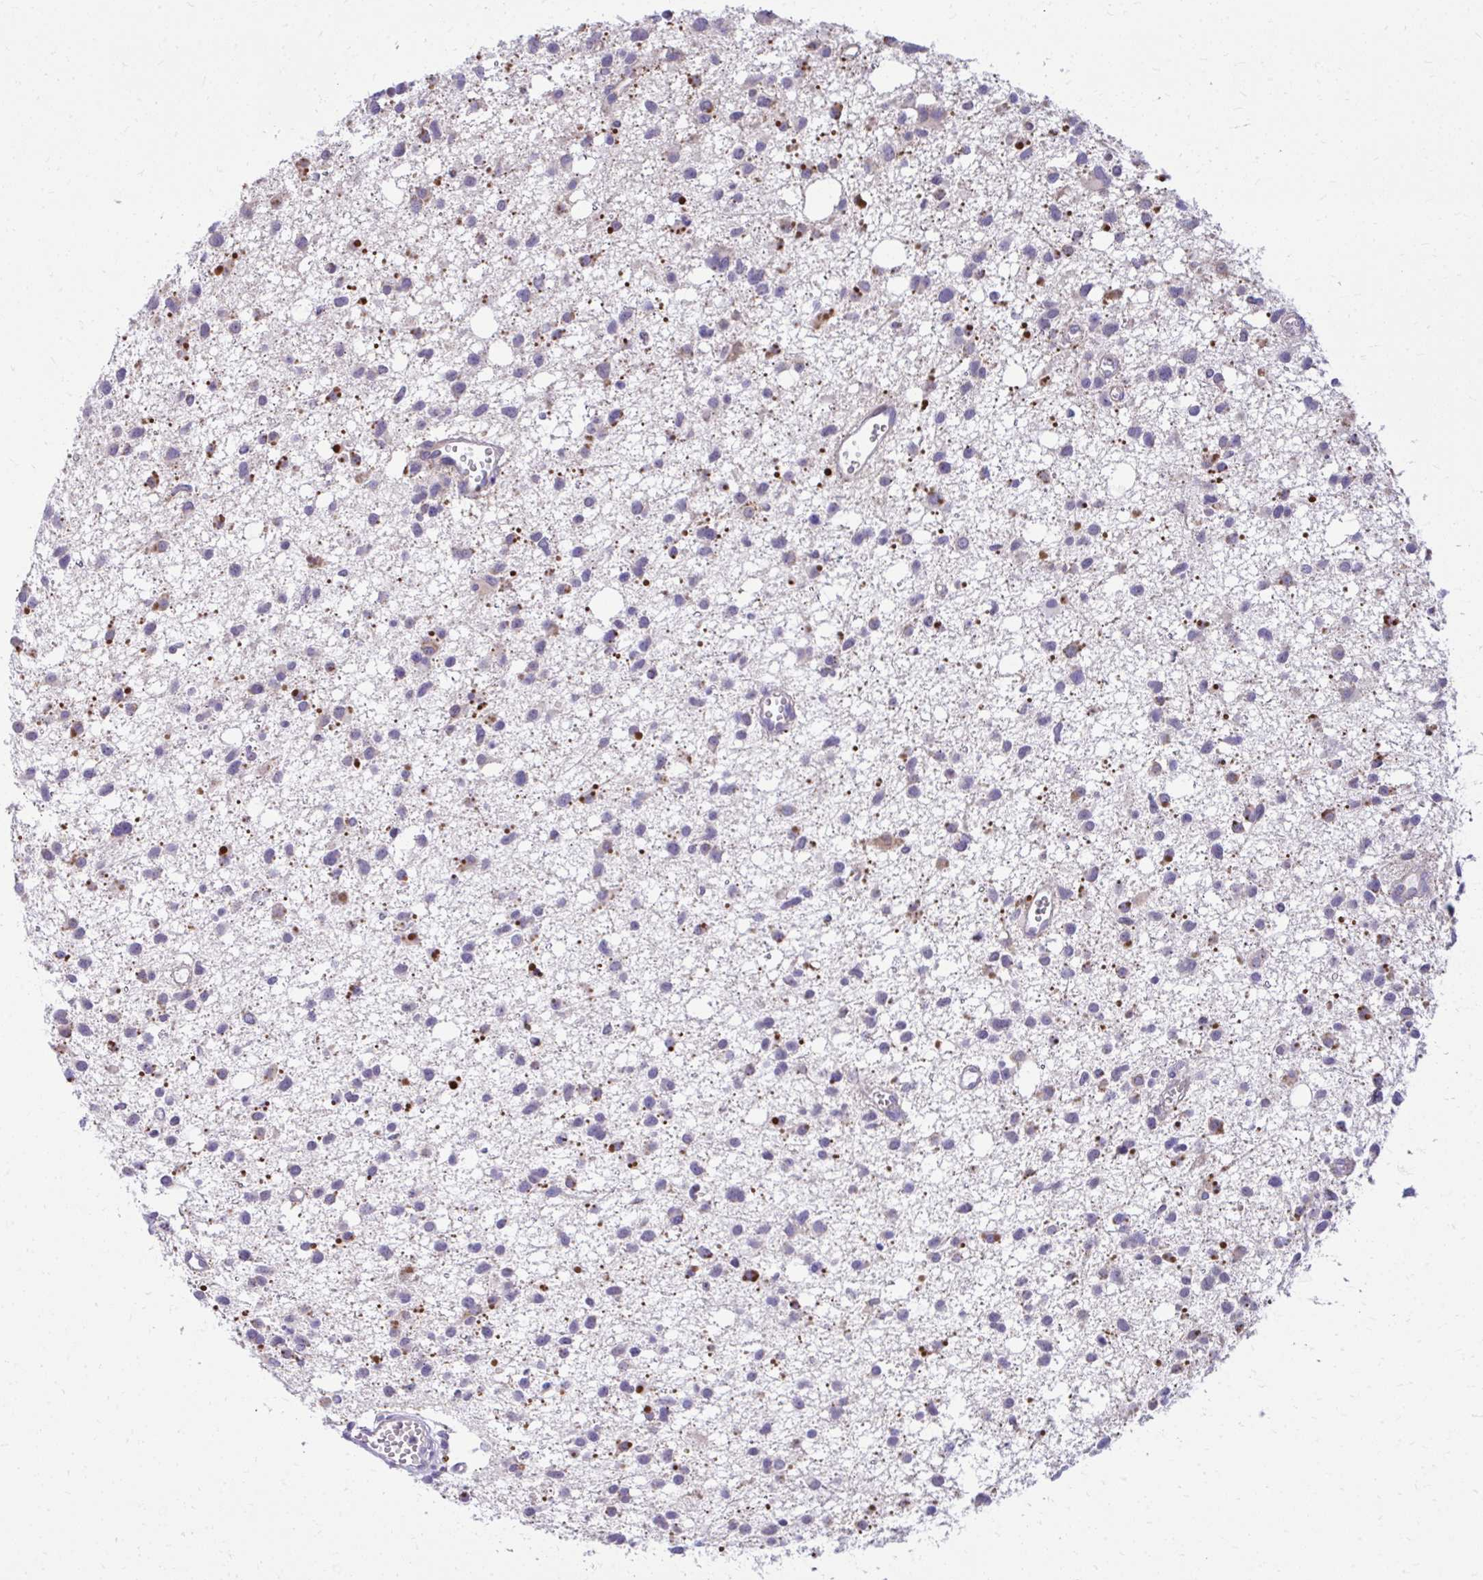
{"staining": {"intensity": "moderate", "quantity": "<25%", "location": "cytoplasmic/membranous"}, "tissue": "glioma", "cell_type": "Tumor cells", "image_type": "cancer", "snomed": [{"axis": "morphology", "description": "Glioma, malignant, High grade"}, {"axis": "topography", "description": "Brain"}], "caption": "IHC (DAB) staining of malignant glioma (high-grade) shows moderate cytoplasmic/membranous protein positivity in about <25% of tumor cells.", "gene": "GPRIN3", "patient": {"sex": "male", "age": 23}}